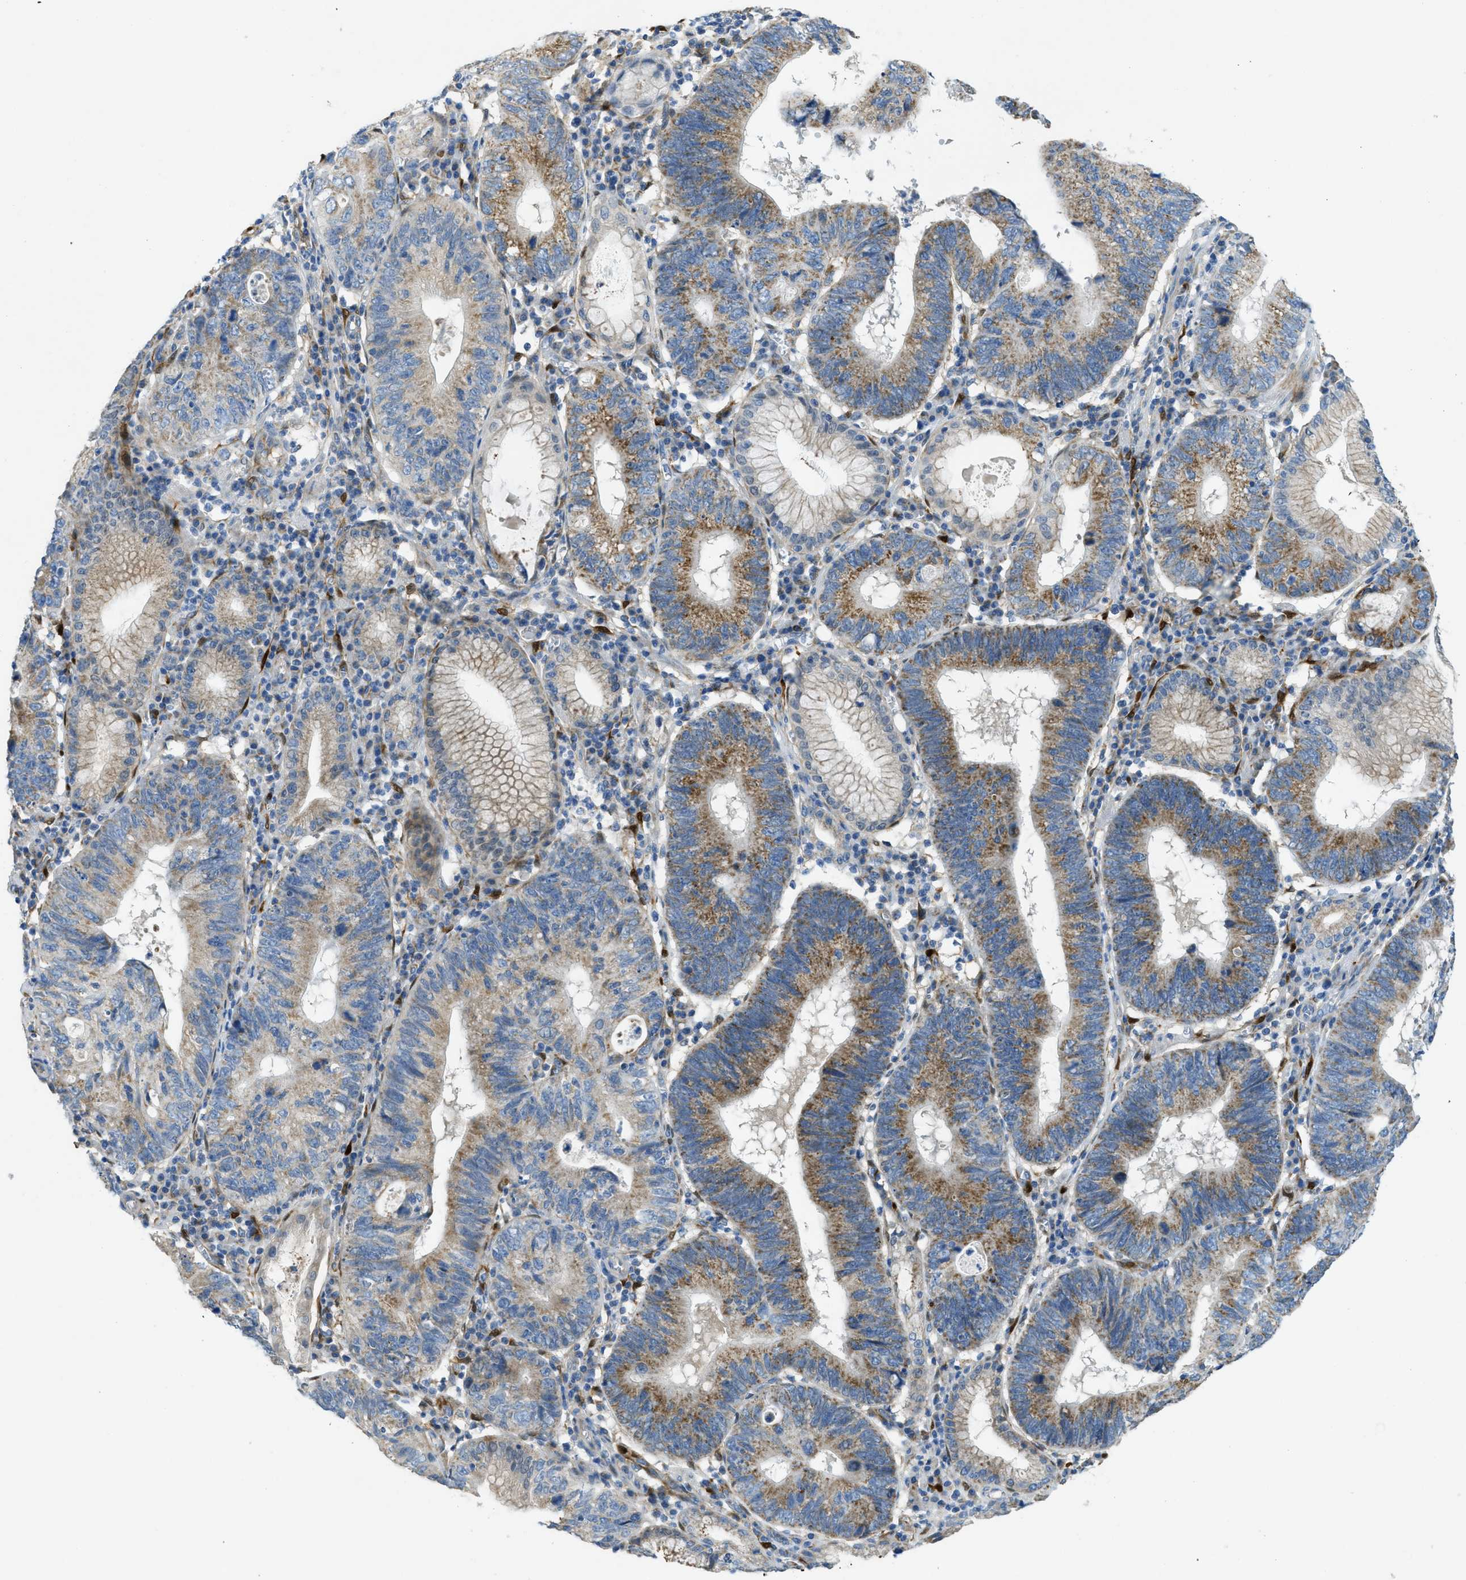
{"staining": {"intensity": "moderate", "quantity": ">75%", "location": "cytoplasmic/membranous"}, "tissue": "stomach cancer", "cell_type": "Tumor cells", "image_type": "cancer", "snomed": [{"axis": "morphology", "description": "Adenocarcinoma, NOS"}, {"axis": "topography", "description": "Stomach"}], "caption": "DAB immunohistochemical staining of human stomach cancer (adenocarcinoma) reveals moderate cytoplasmic/membranous protein positivity in about >75% of tumor cells. (Brightfield microscopy of DAB IHC at high magnification).", "gene": "CYGB", "patient": {"sex": "male", "age": 59}}